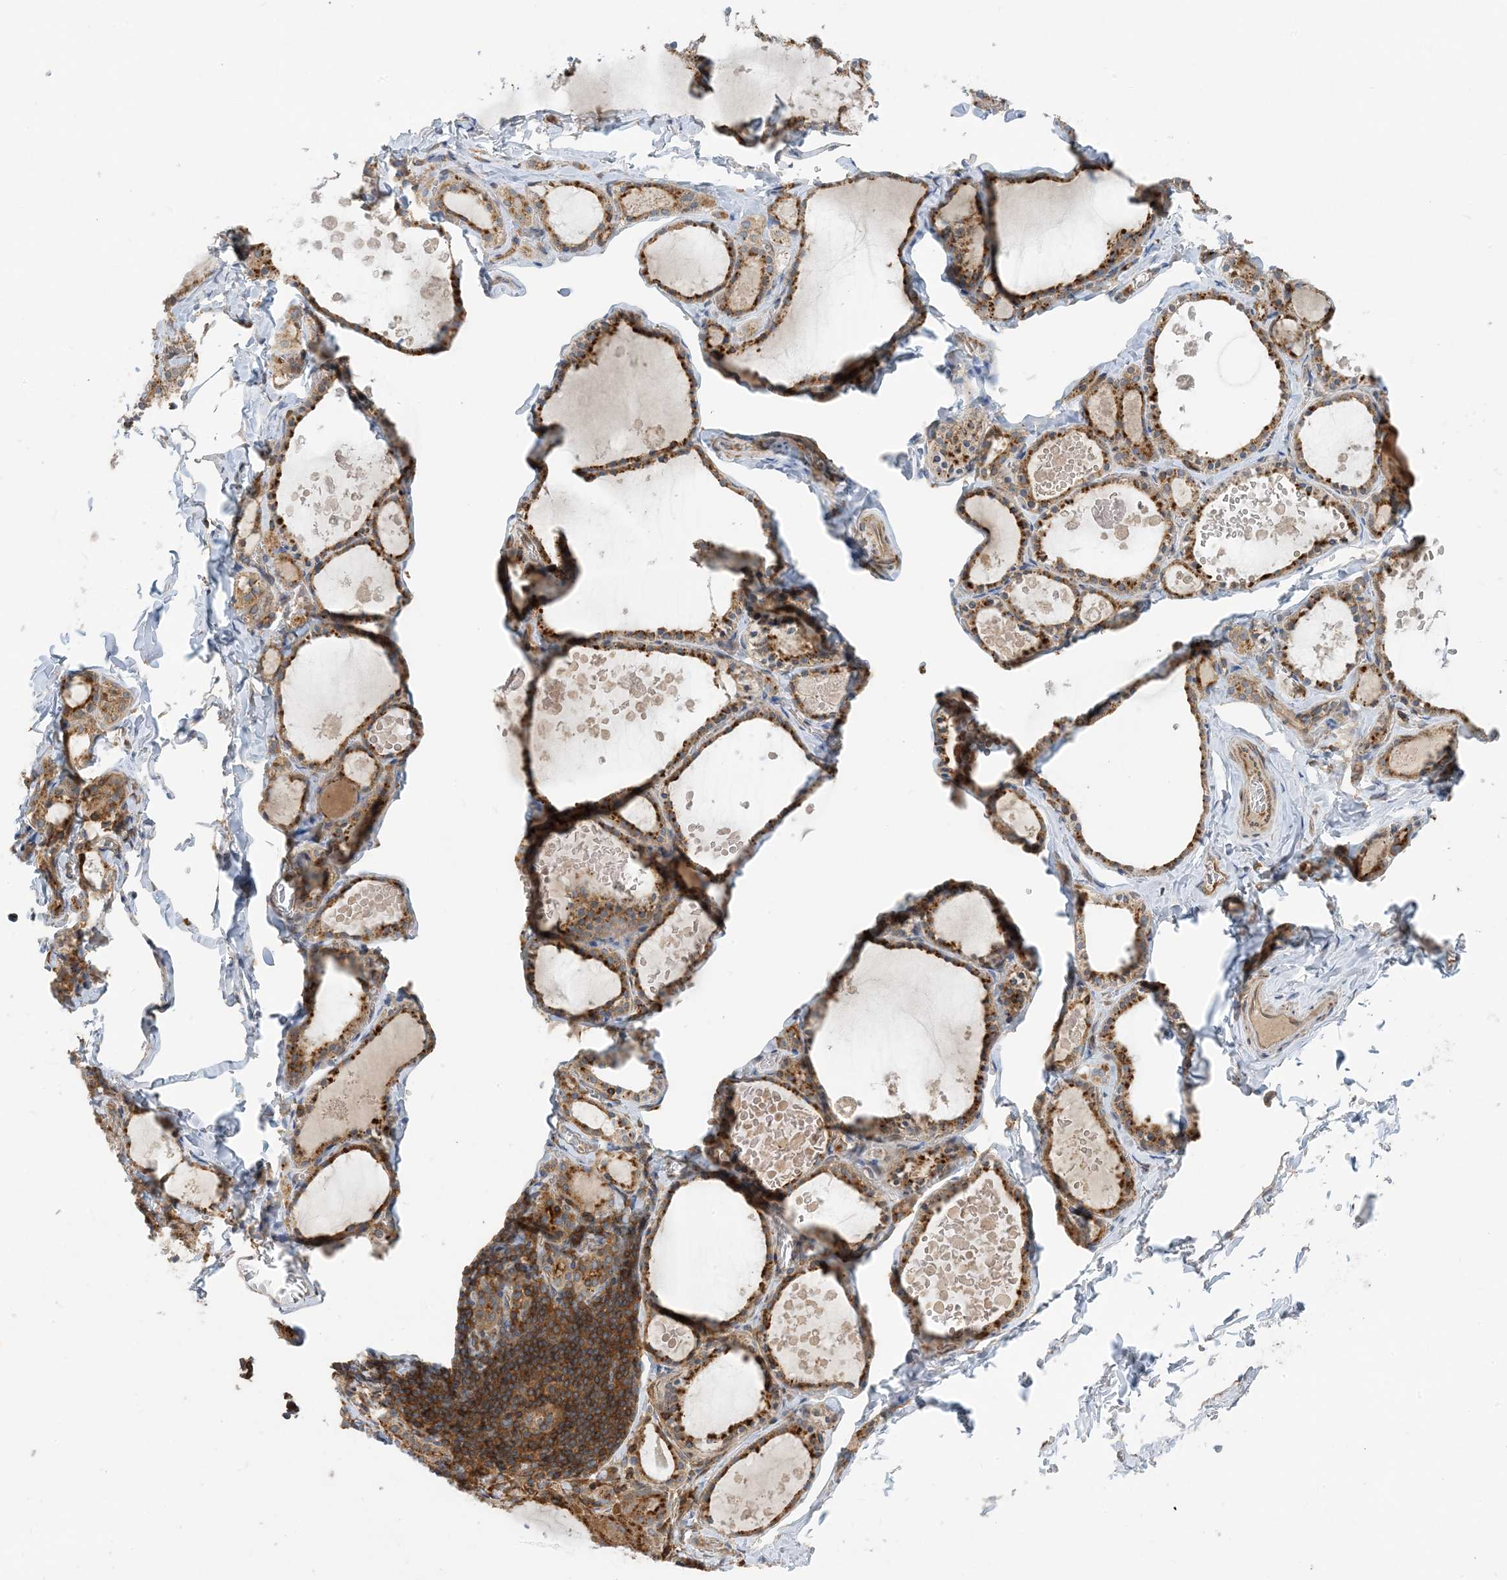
{"staining": {"intensity": "moderate", "quantity": ">75%", "location": "cytoplasmic/membranous"}, "tissue": "thyroid gland", "cell_type": "Glandular cells", "image_type": "normal", "snomed": [{"axis": "morphology", "description": "Normal tissue, NOS"}, {"axis": "topography", "description": "Thyroid gland"}], "caption": "A brown stain shows moderate cytoplasmic/membranous expression of a protein in glandular cells of benign thyroid gland. (IHC, brightfield microscopy, high magnification).", "gene": "SFMBT2", "patient": {"sex": "male", "age": 56}}